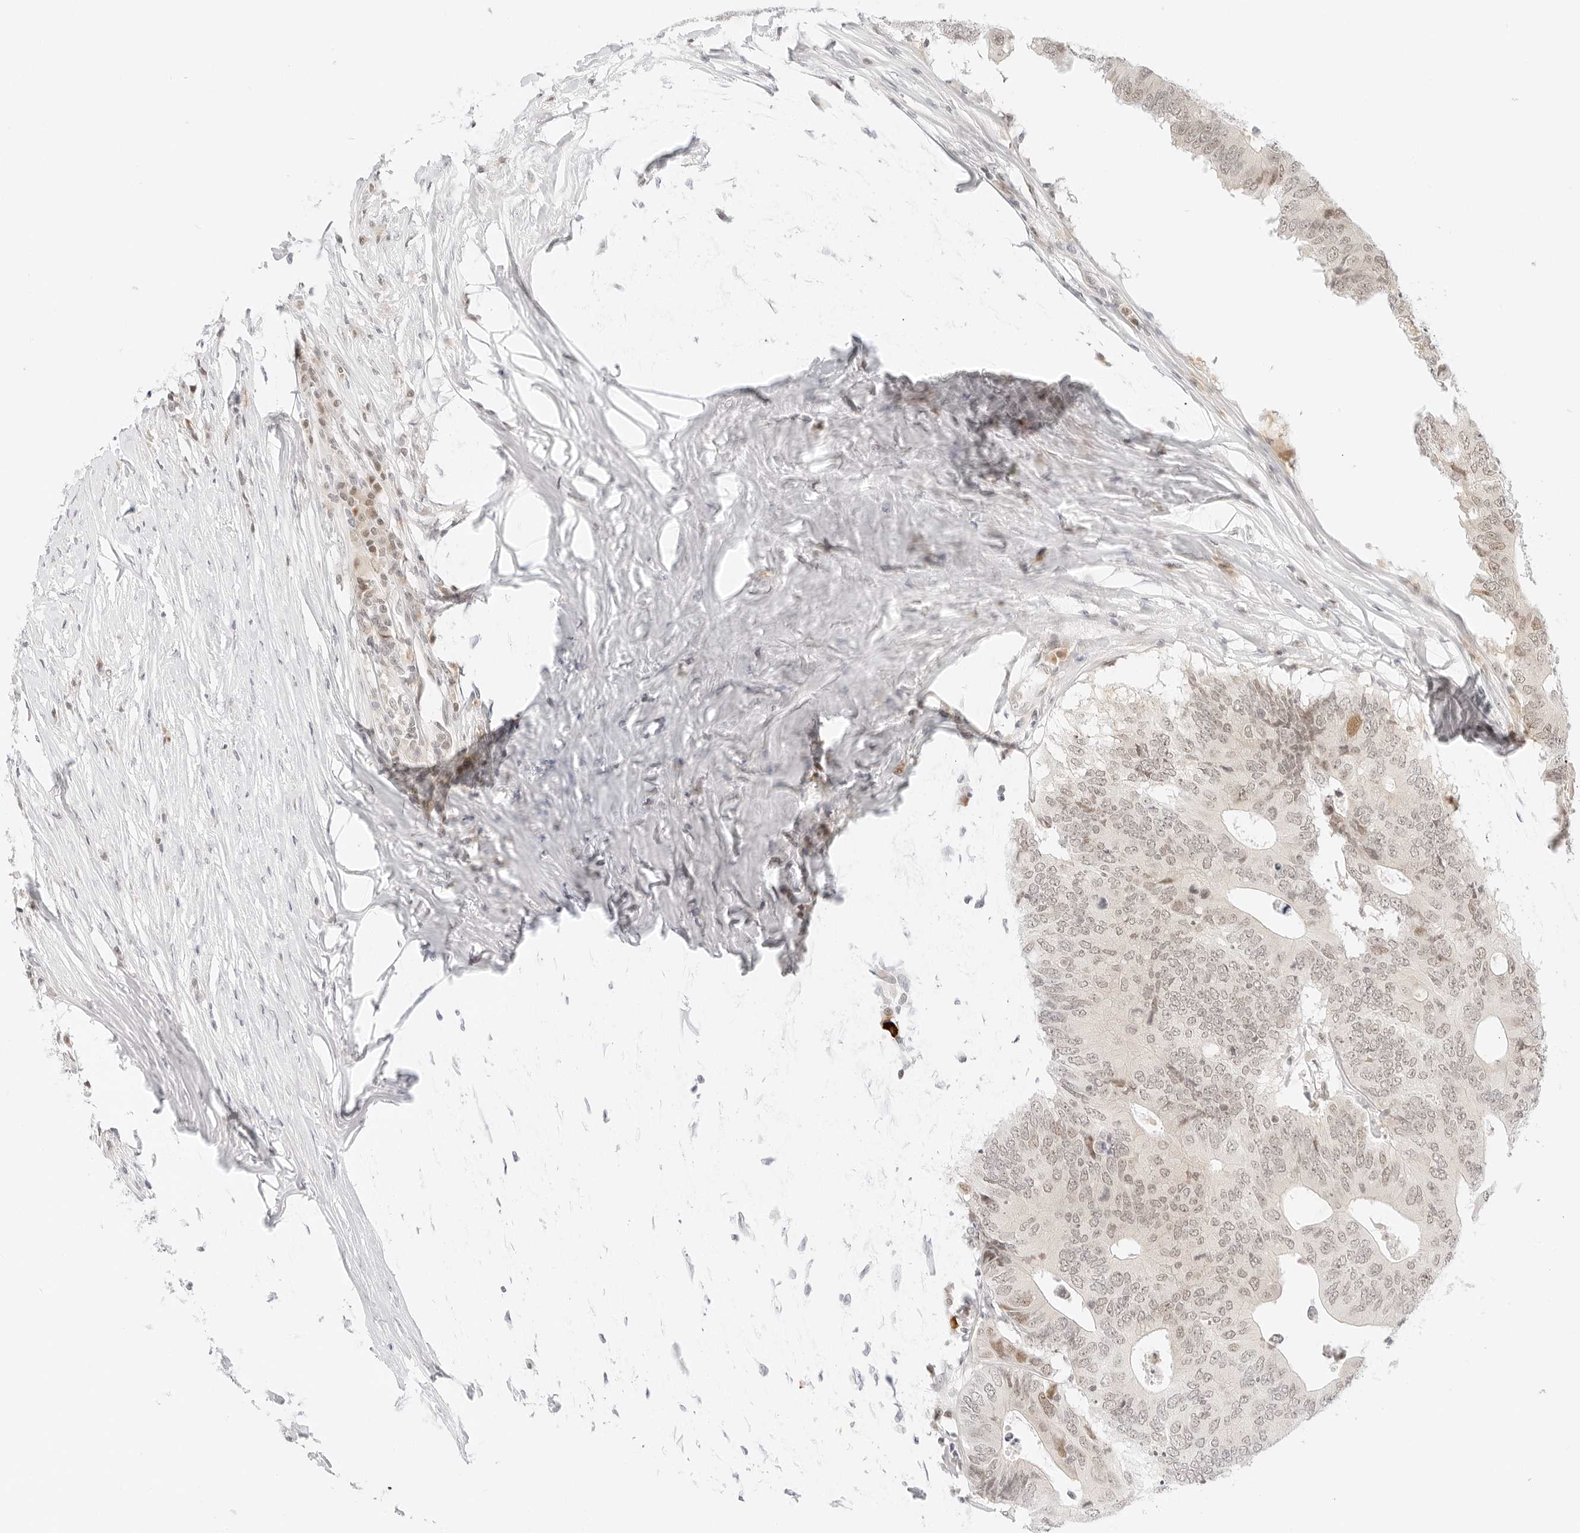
{"staining": {"intensity": "weak", "quantity": "25%-75%", "location": "nuclear"}, "tissue": "colorectal cancer", "cell_type": "Tumor cells", "image_type": "cancer", "snomed": [{"axis": "morphology", "description": "Adenocarcinoma, NOS"}, {"axis": "topography", "description": "Colon"}], "caption": "Weak nuclear staining is present in approximately 25%-75% of tumor cells in colorectal adenocarcinoma.", "gene": "POLR3C", "patient": {"sex": "male", "age": 71}}